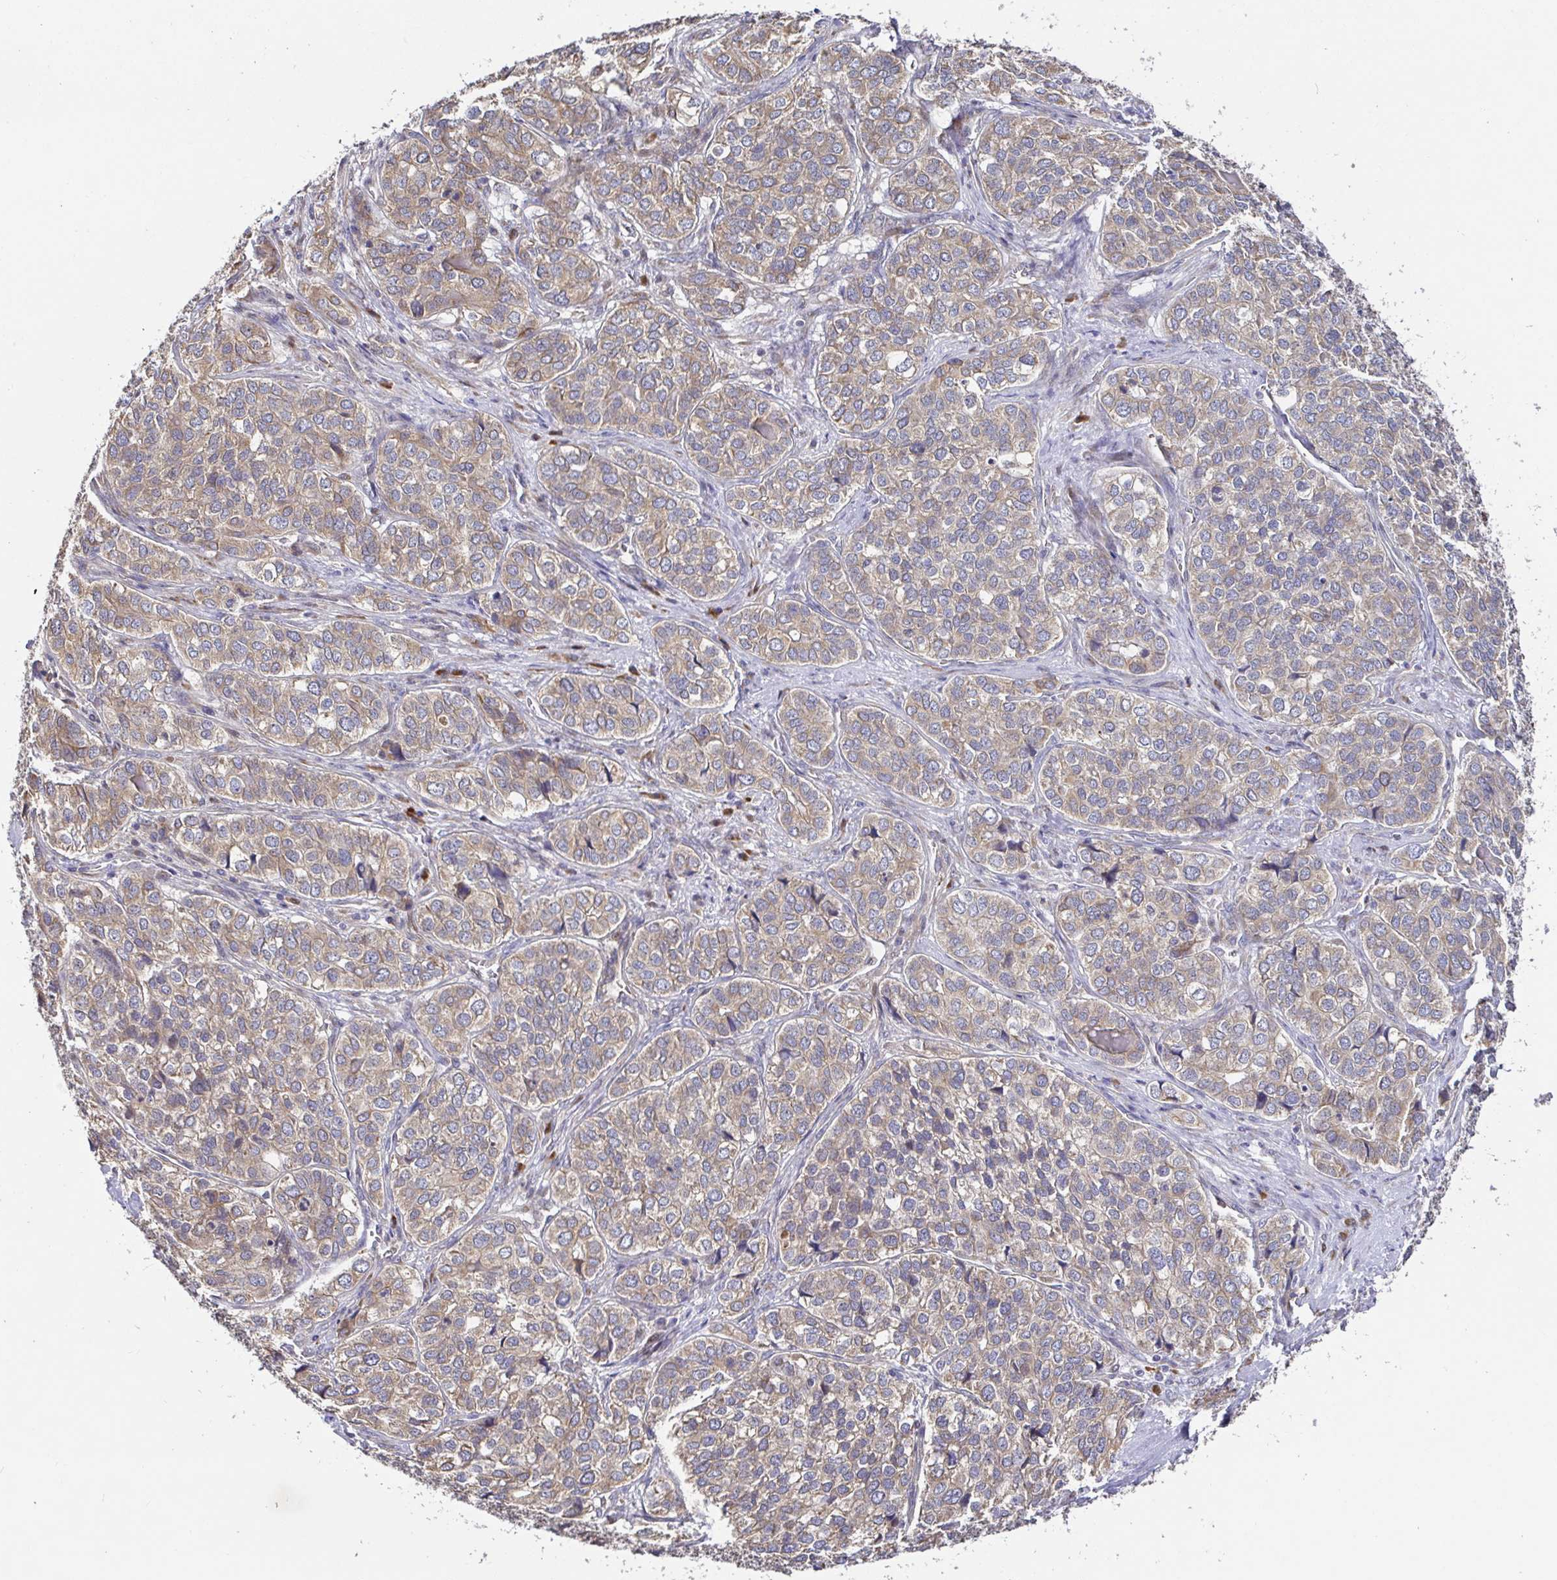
{"staining": {"intensity": "weak", "quantity": ">75%", "location": "cytoplasmic/membranous"}, "tissue": "liver cancer", "cell_type": "Tumor cells", "image_type": "cancer", "snomed": [{"axis": "morphology", "description": "Cholangiocarcinoma"}, {"axis": "topography", "description": "Liver"}], "caption": "This micrograph displays liver cholangiocarcinoma stained with immunohistochemistry to label a protein in brown. The cytoplasmic/membranous of tumor cells show weak positivity for the protein. Nuclei are counter-stained blue.", "gene": "ELP1", "patient": {"sex": "male", "age": 56}}